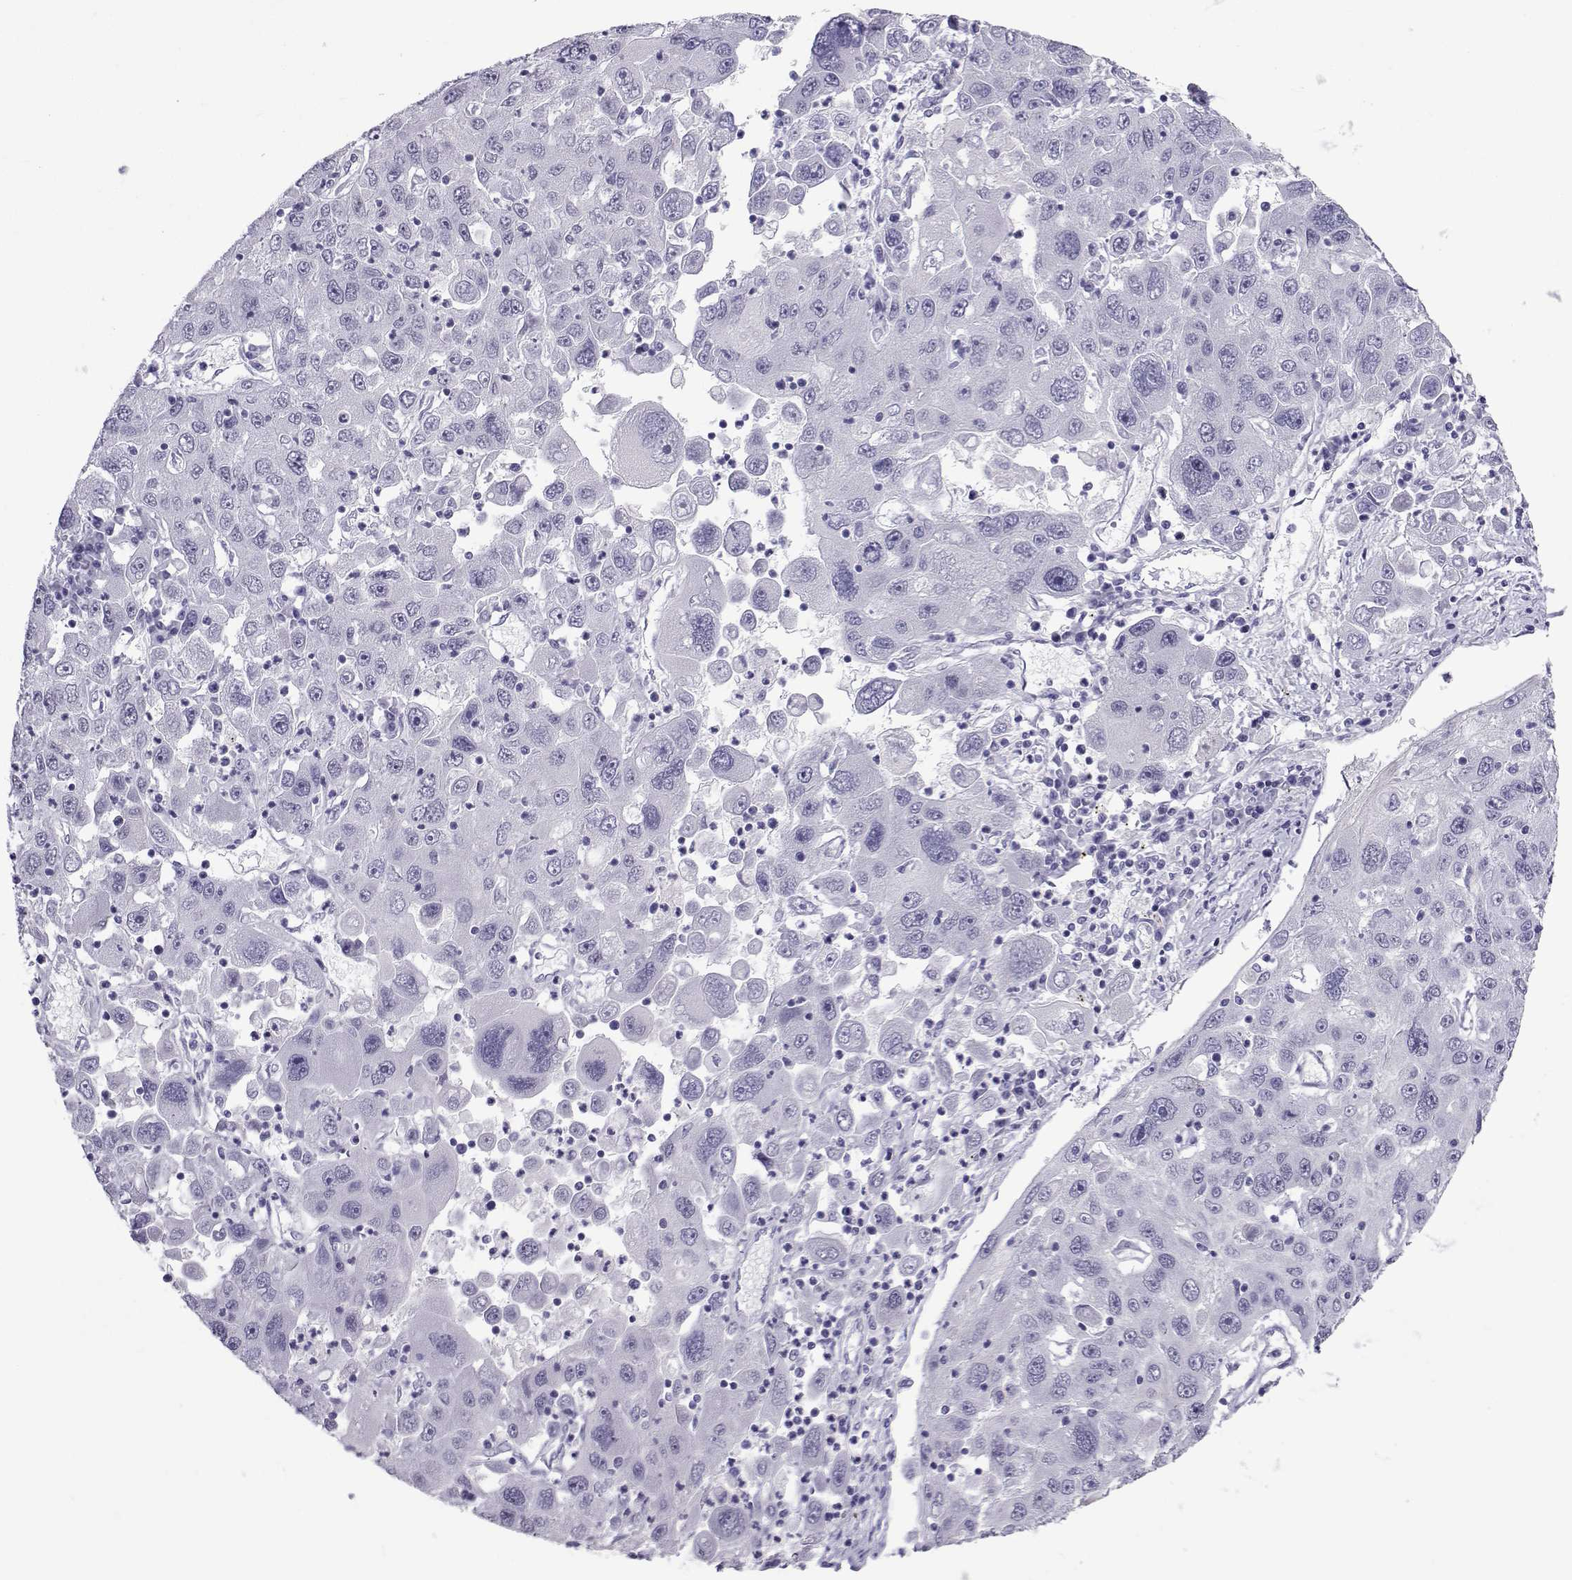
{"staining": {"intensity": "negative", "quantity": "none", "location": "none"}, "tissue": "stomach cancer", "cell_type": "Tumor cells", "image_type": "cancer", "snomed": [{"axis": "morphology", "description": "Adenocarcinoma, NOS"}, {"axis": "topography", "description": "Stomach"}], "caption": "Immunohistochemistry image of neoplastic tissue: human adenocarcinoma (stomach) stained with DAB (3,3'-diaminobenzidine) exhibits no significant protein positivity in tumor cells.", "gene": "LORICRIN", "patient": {"sex": "male", "age": 56}}